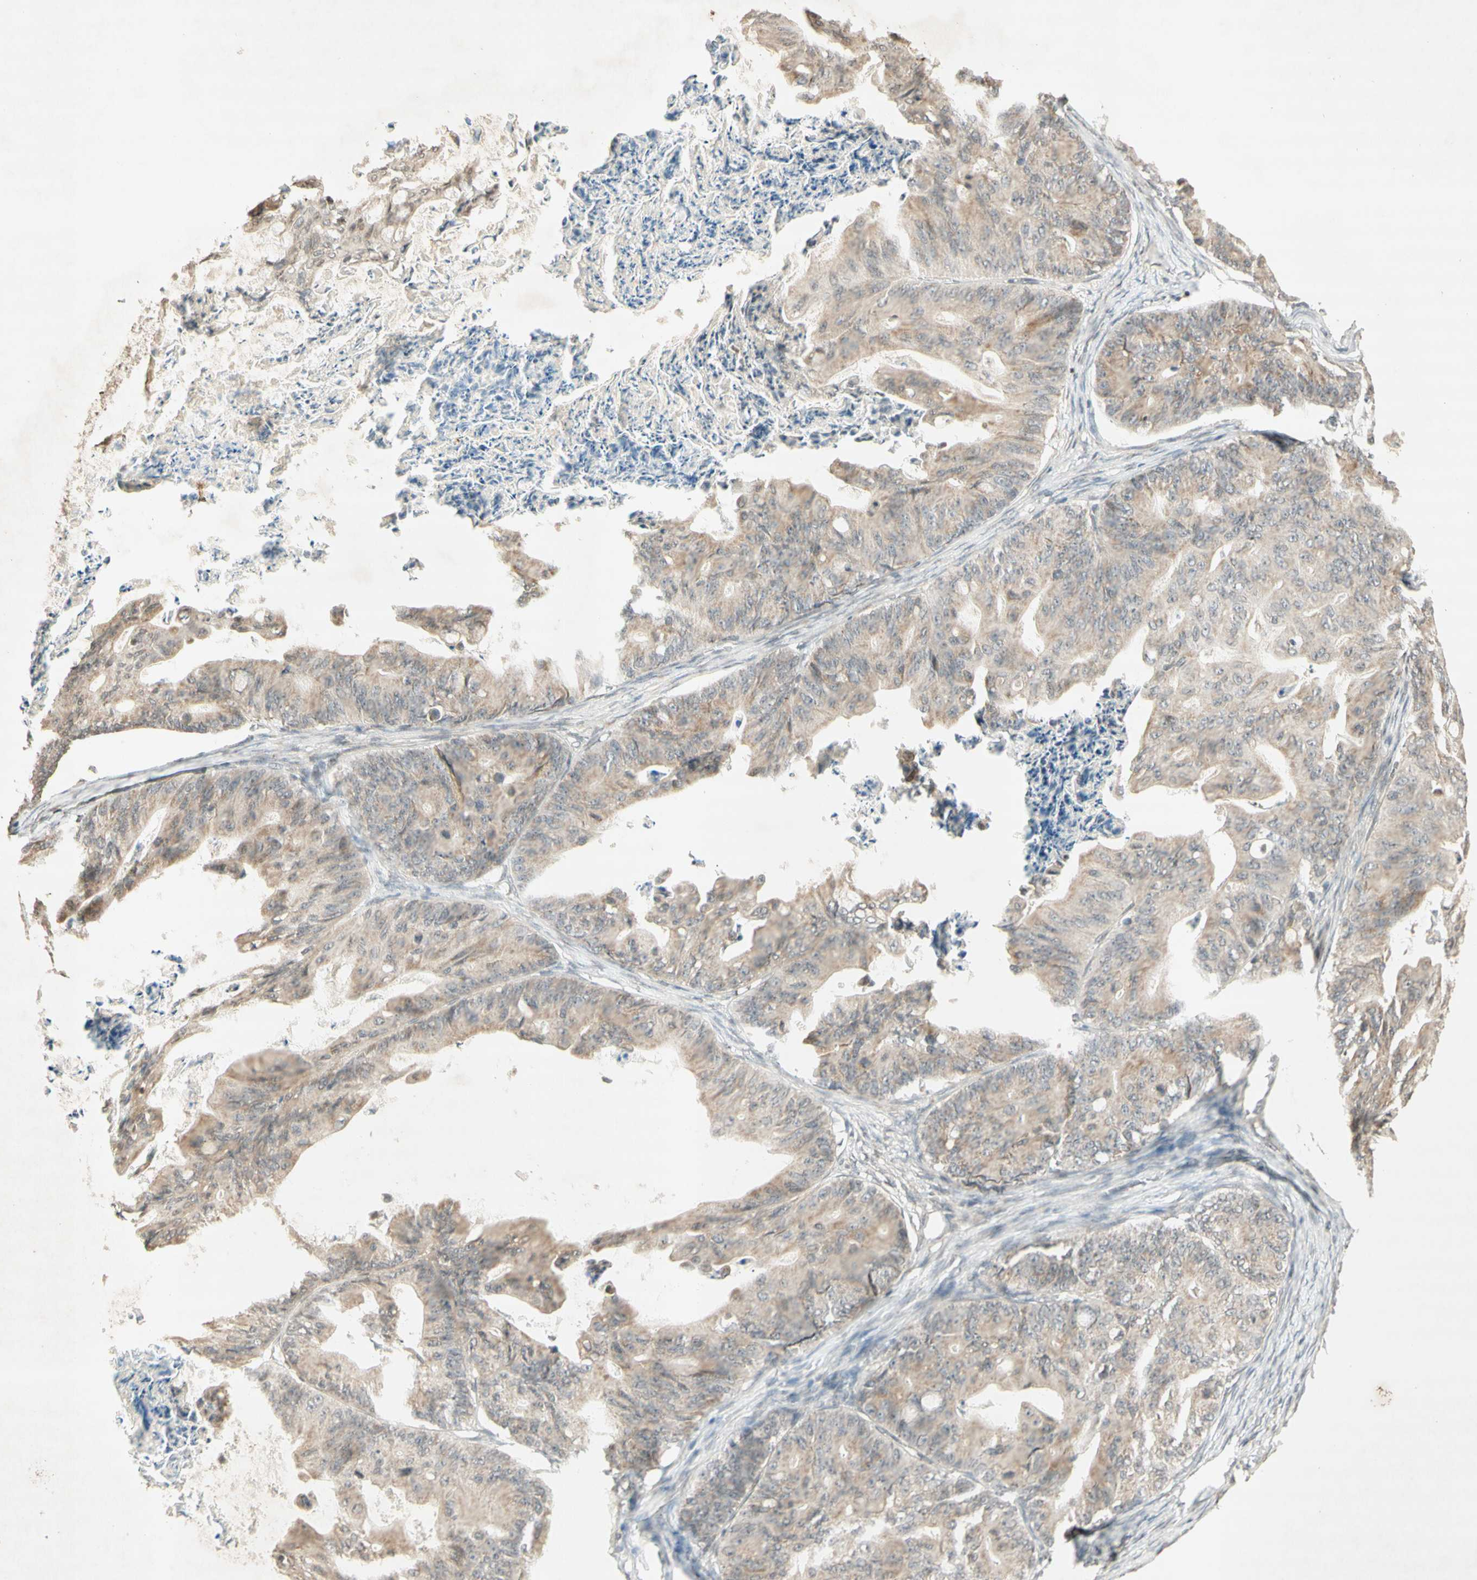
{"staining": {"intensity": "weak", "quantity": ">75%", "location": "cytoplasmic/membranous"}, "tissue": "ovarian cancer", "cell_type": "Tumor cells", "image_type": "cancer", "snomed": [{"axis": "morphology", "description": "Cystadenocarcinoma, mucinous, NOS"}, {"axis": "topography", "description": "Ovary"}], "caption": "Ovarian cancer (mucinous cystadenocarcinoma) stained for a protein shows weak cytoplasmic/membranous positivity in tumor cells. Ihc stains the protein of interest in brown and the nuclei are stained blue.", "gene": "CCNI", "patient": {"sex": "female", "age": 37}}